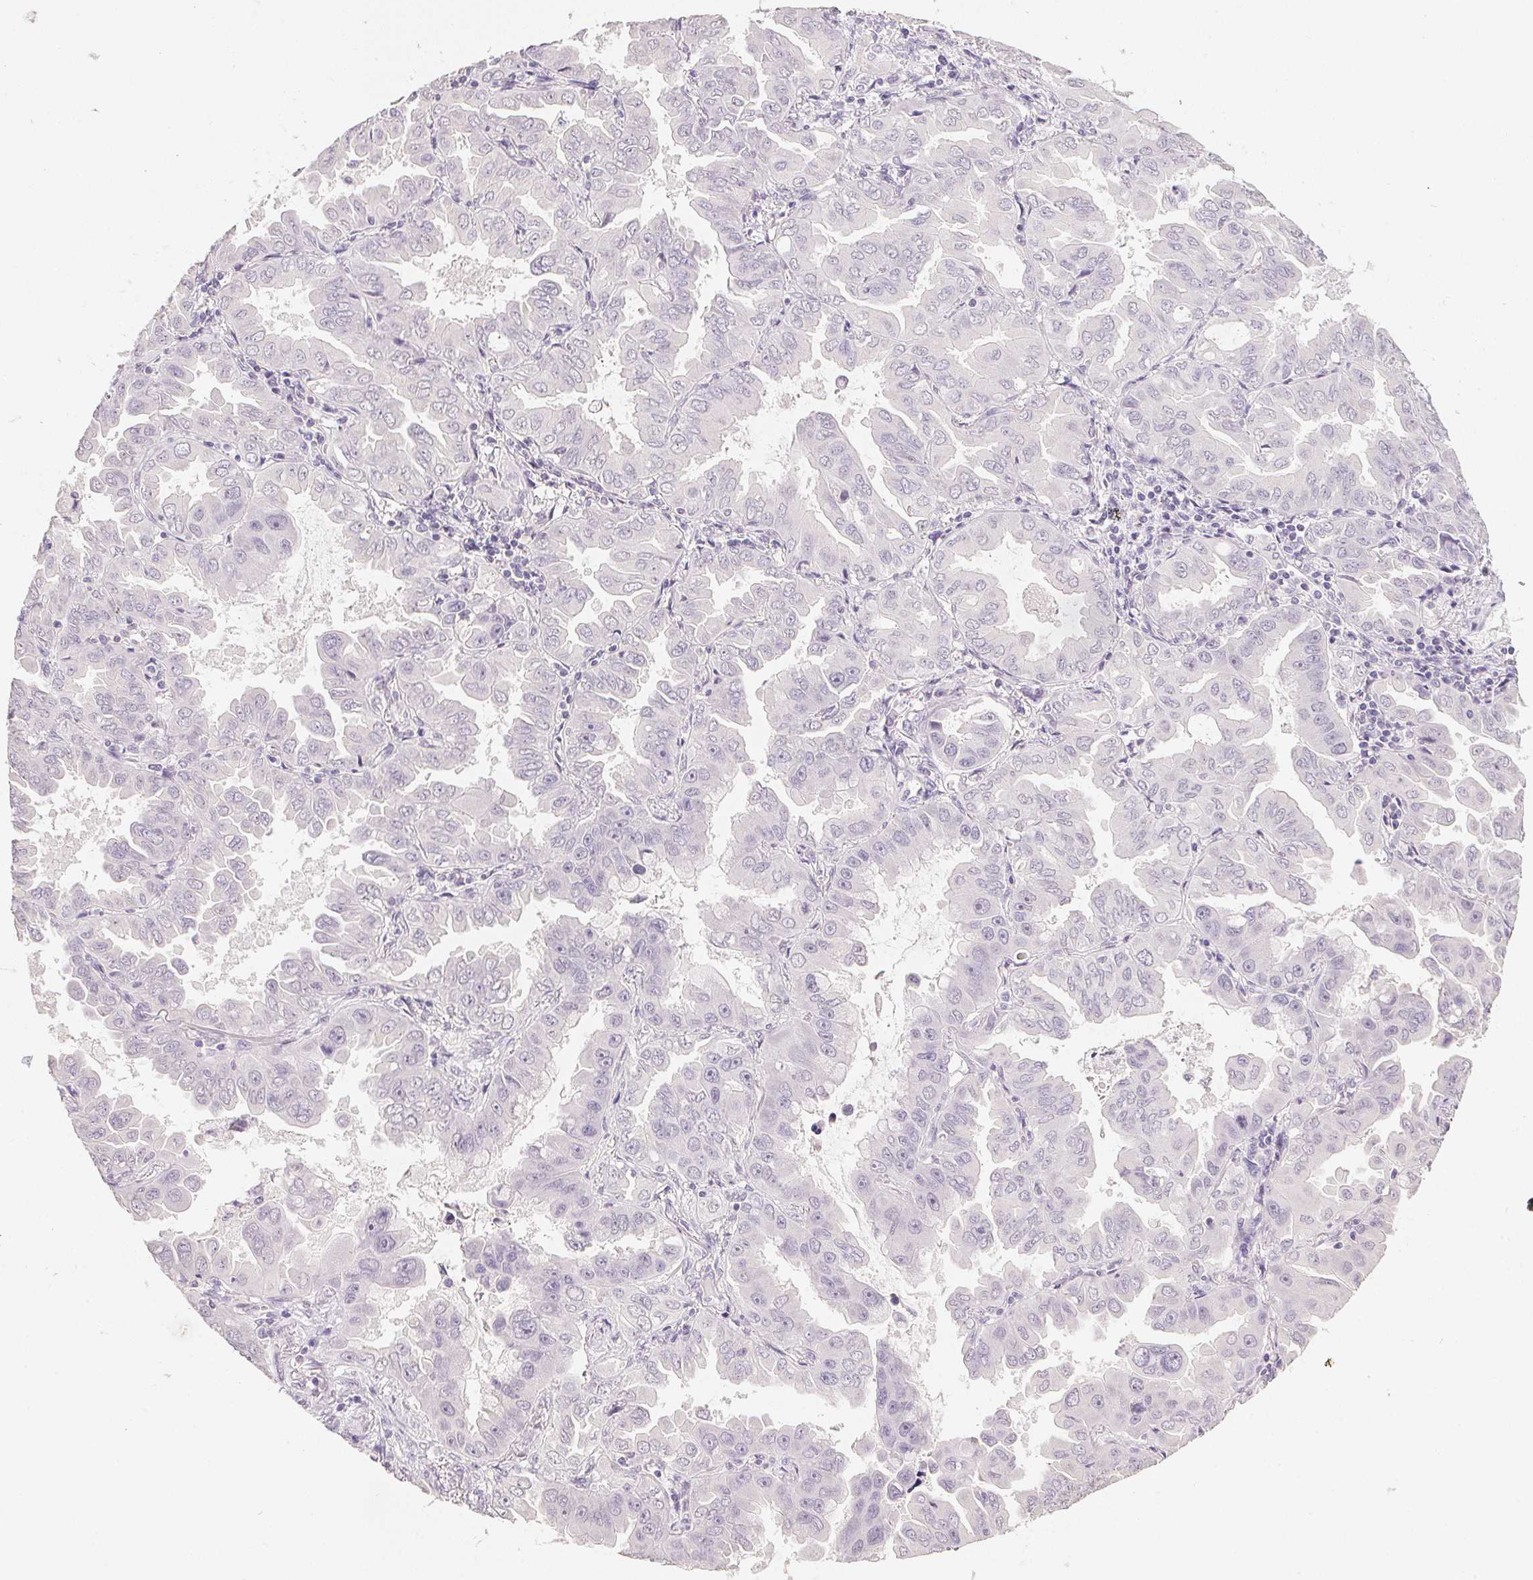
{"staining": {"intensity": "negative", "quantity": "none", "location": "none"}, "tissue": "lung cancer", "cell_type": "Tumor cells", "image_type": "cancer", "snomed": [{"axis": "morphology", "description": "Adenocarcinoma, NOS"}, {"axis": "topography", "description": "Lung"}], "caption": "High power microscopy micrograph of an IHC histopathology image of lung cancer, revealing no significant positivity in tumor cells.", "gene": "PPY", "patient": {"sex": "male", "age": 64}}